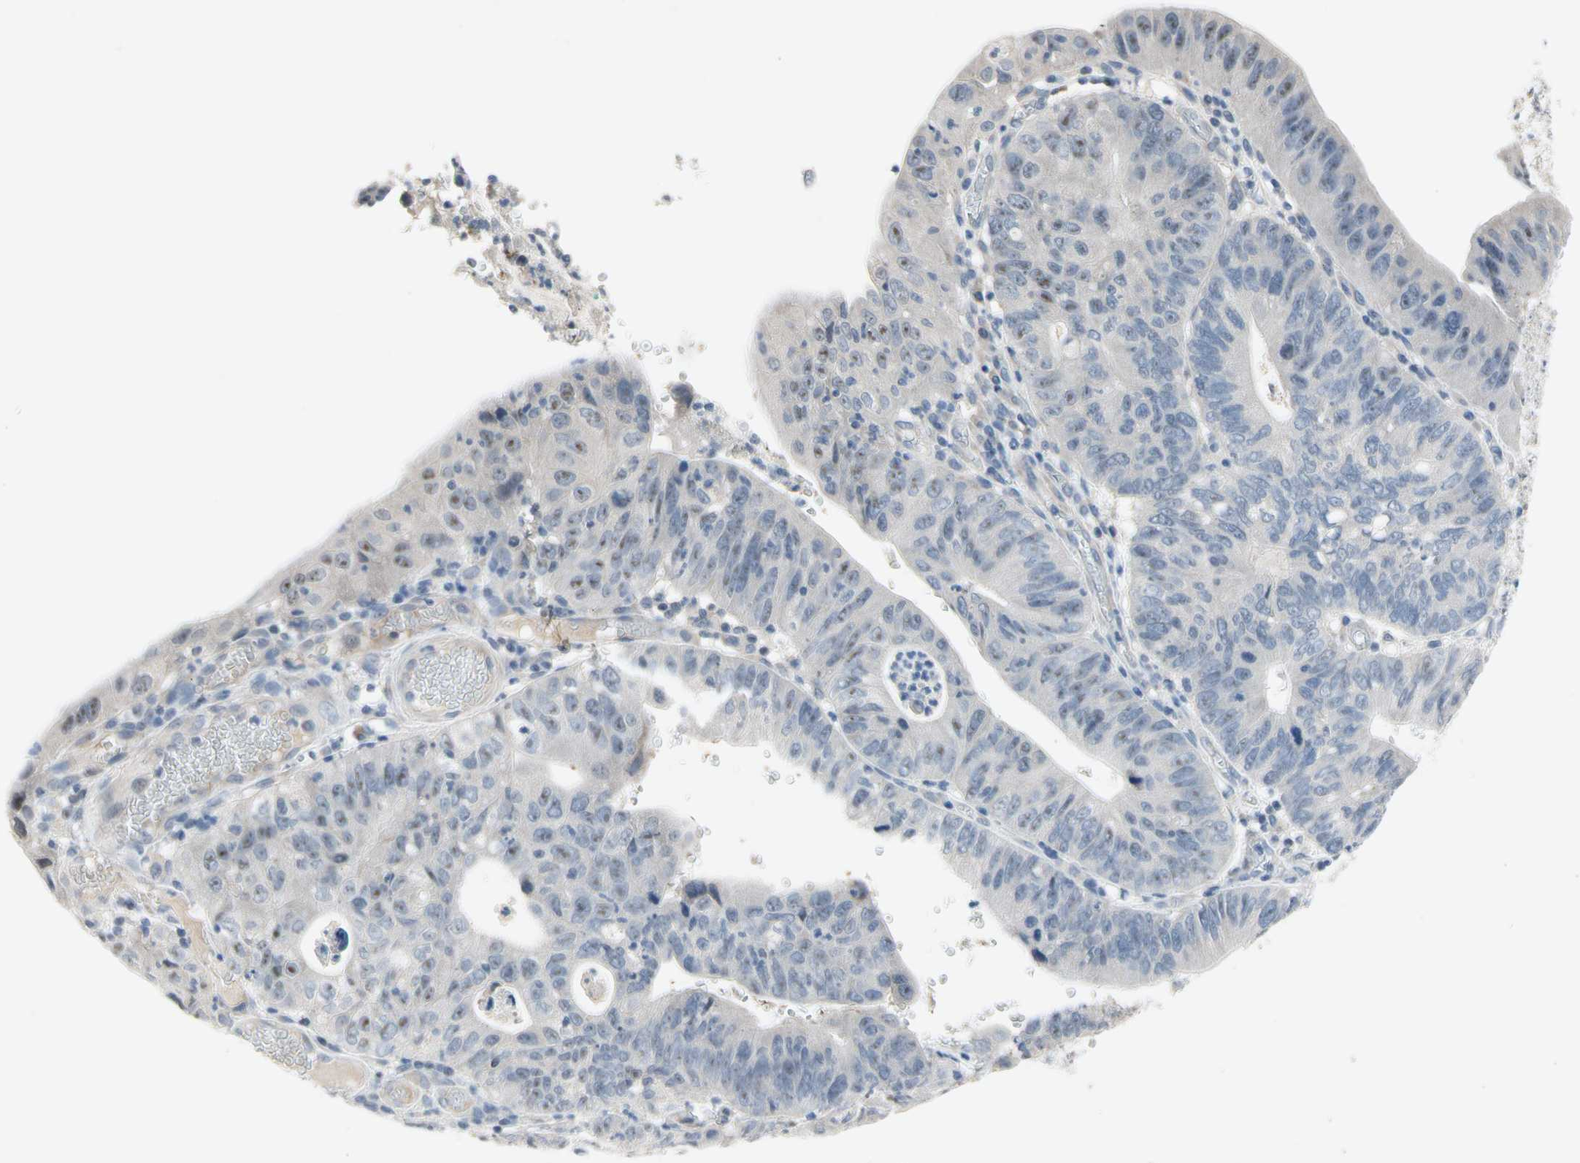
{"staining": {"intensity": "negative", "quantity": "none", "location": "none"}, "tissue": "stomach cancer", "cell_type": "Tumor cells", "image_type": "cancer", "snomed": [{"axis": "morphology", "description": "Adenocarcinoma, NOS"}, {"axis": "topography", "description": "Stomach"}], "caption": "Tumor cells show no significant staining in stomach cancer (adenocarcinoma). (DAB immunohistochemistry (IHC) visualized using brightfield microscopy, high magnification).", "gene": "GAS6", "patient": {"sex": "male", "age": 59}}